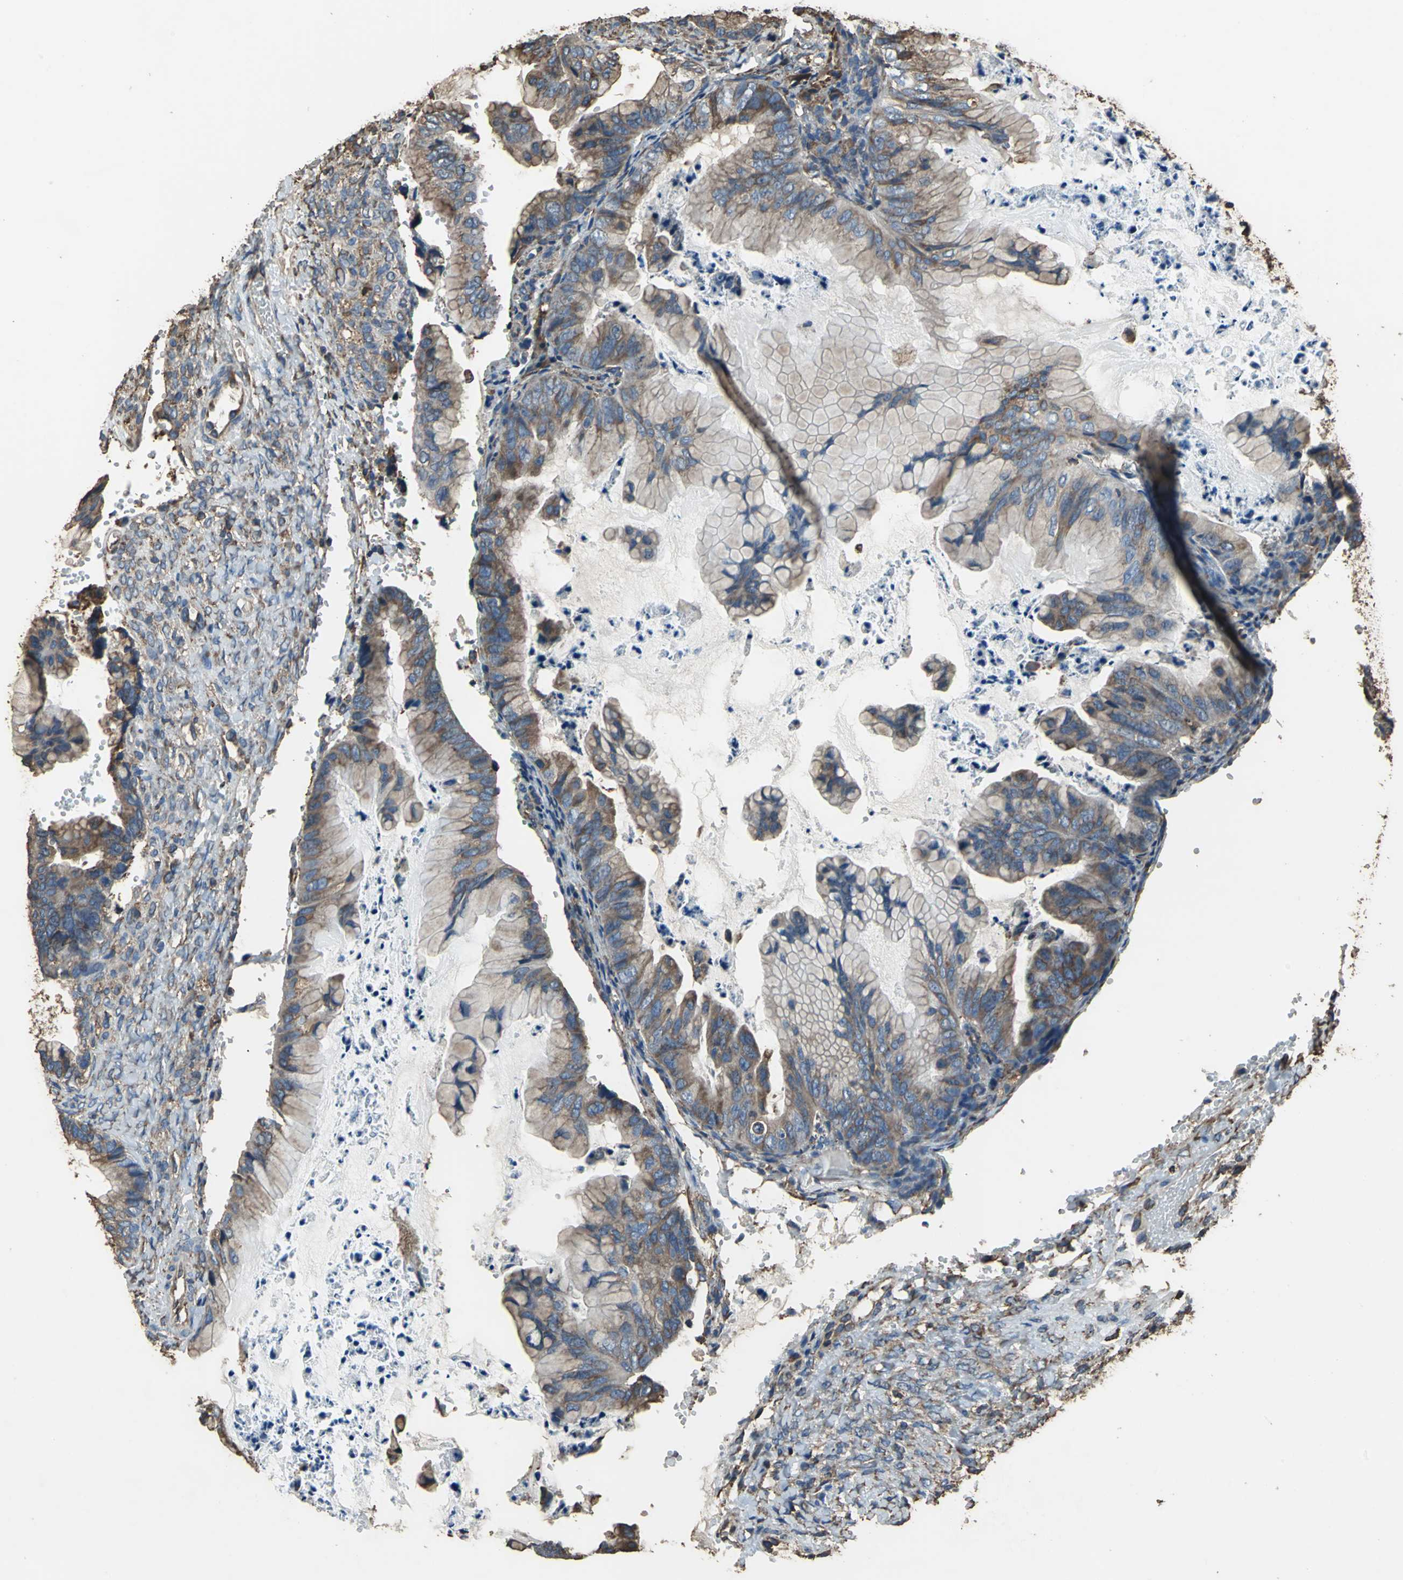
{"staining": {"intensity": "moderate", "quantity": ">75%", "location": "cytoplasmic/membranous"}, "tissue": "ovarian cancer", "cell_type": "Tumor cells", "image_type": "cancer", "snomed": [{"axis": "morphology", "description": "Cystadenocarcinoma, mucinous, NOS"}, {"axis": "topography", "description": "Ovary"}], "caption": "A brown stain shows moderate cytoplasmic/membranous positivity of a protein in human mucinous cystadenocarcinoma (ovarian) tumor cells. (IHC, brightfield microscopy, high magnification).", "gene": "GPANK1", "patient": {"sex": "female", "age": 36}}